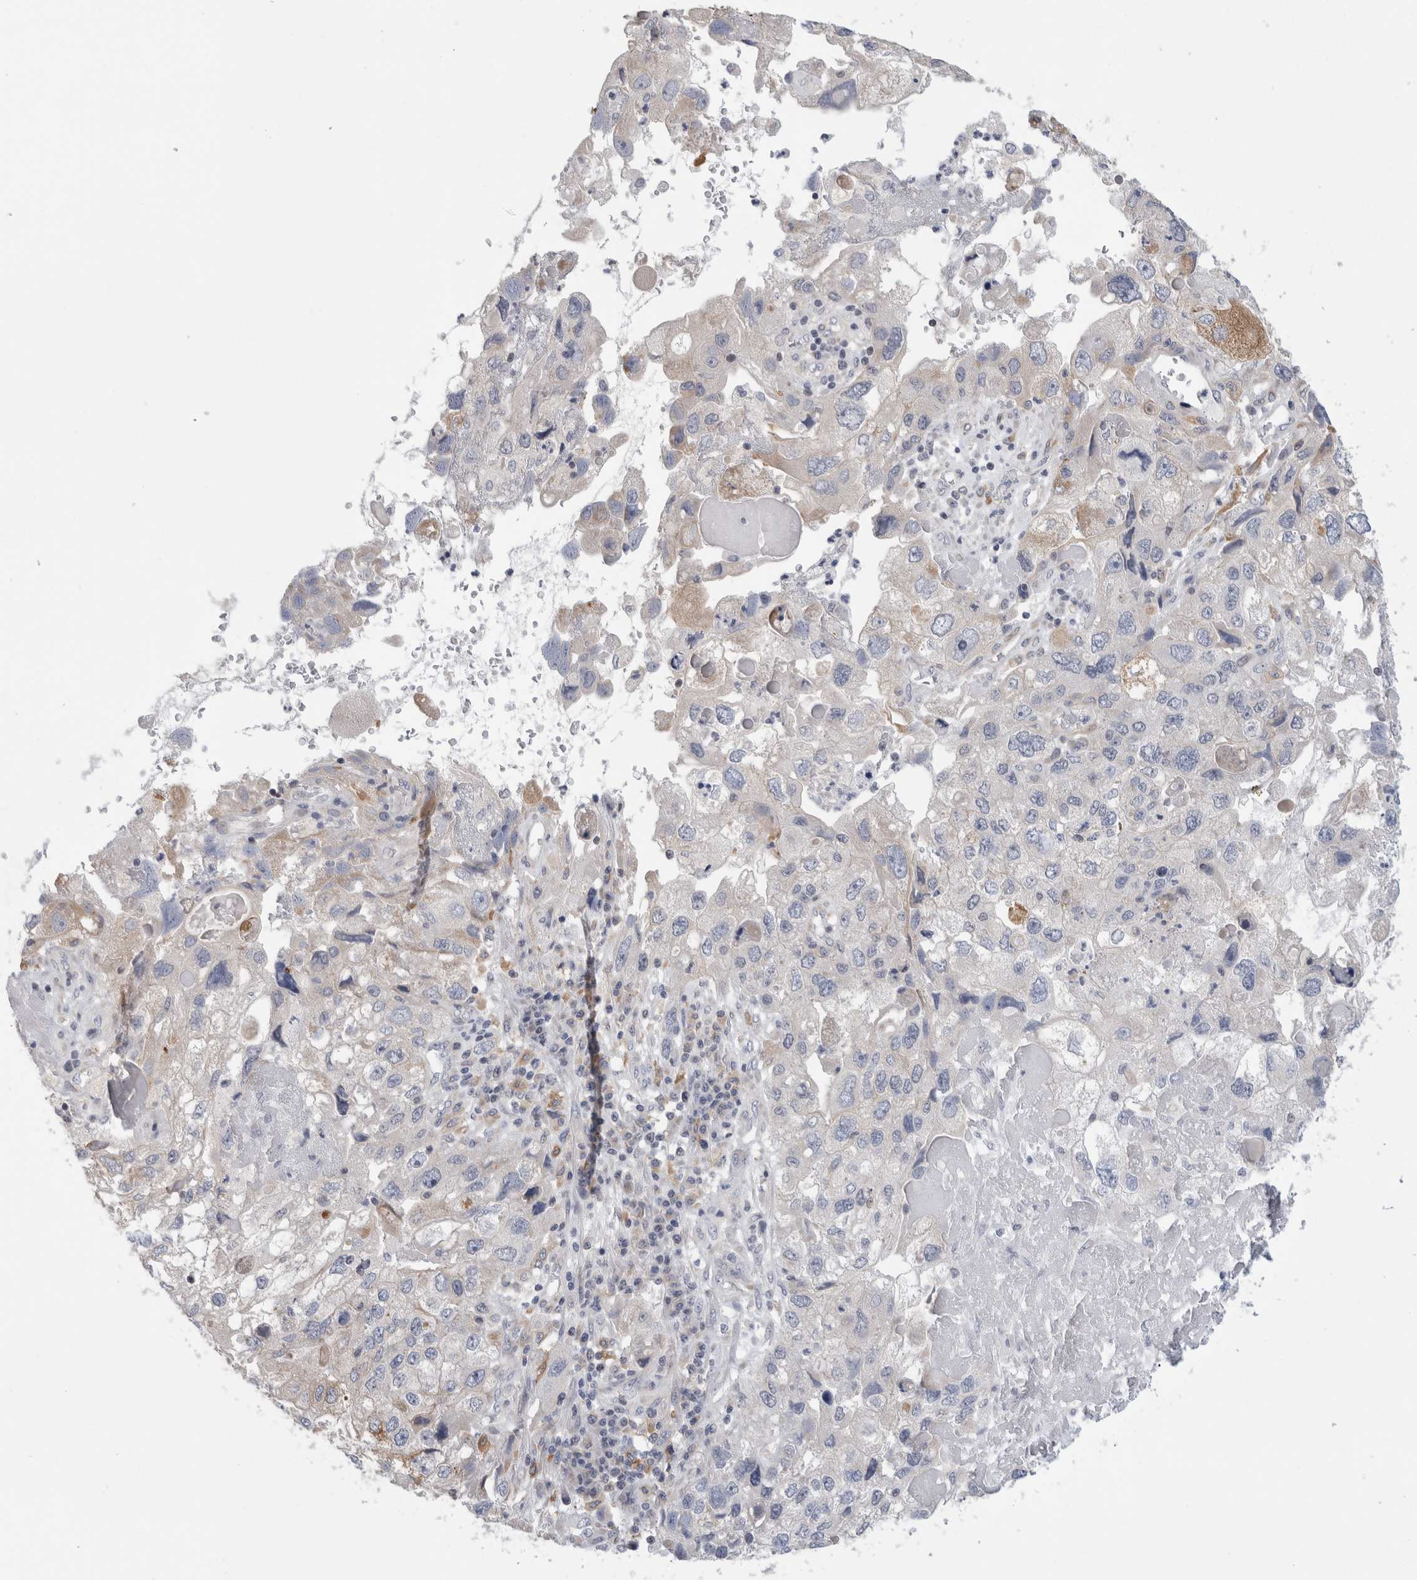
{"staining": {"intensity": "negative", "quantity": "none", "location": "none"}, "tissue": "endometrial cancer", "cell_type": "Tumor cells", "image_type": "cancer", "snomed": [{"axis": "morphology", "description": "Adenocarcinoma, NOS"}, {"axis": "topography", "description": "Endometrium"}], "caption": "IHC micrograph of neoplastic tissue: endometrial adenocarcinoma stained with DAB demonstrates no significant protein positivity in tumor cells.", "gene": "SYTL5", "patient": {"sex": "female", "age": 49}}